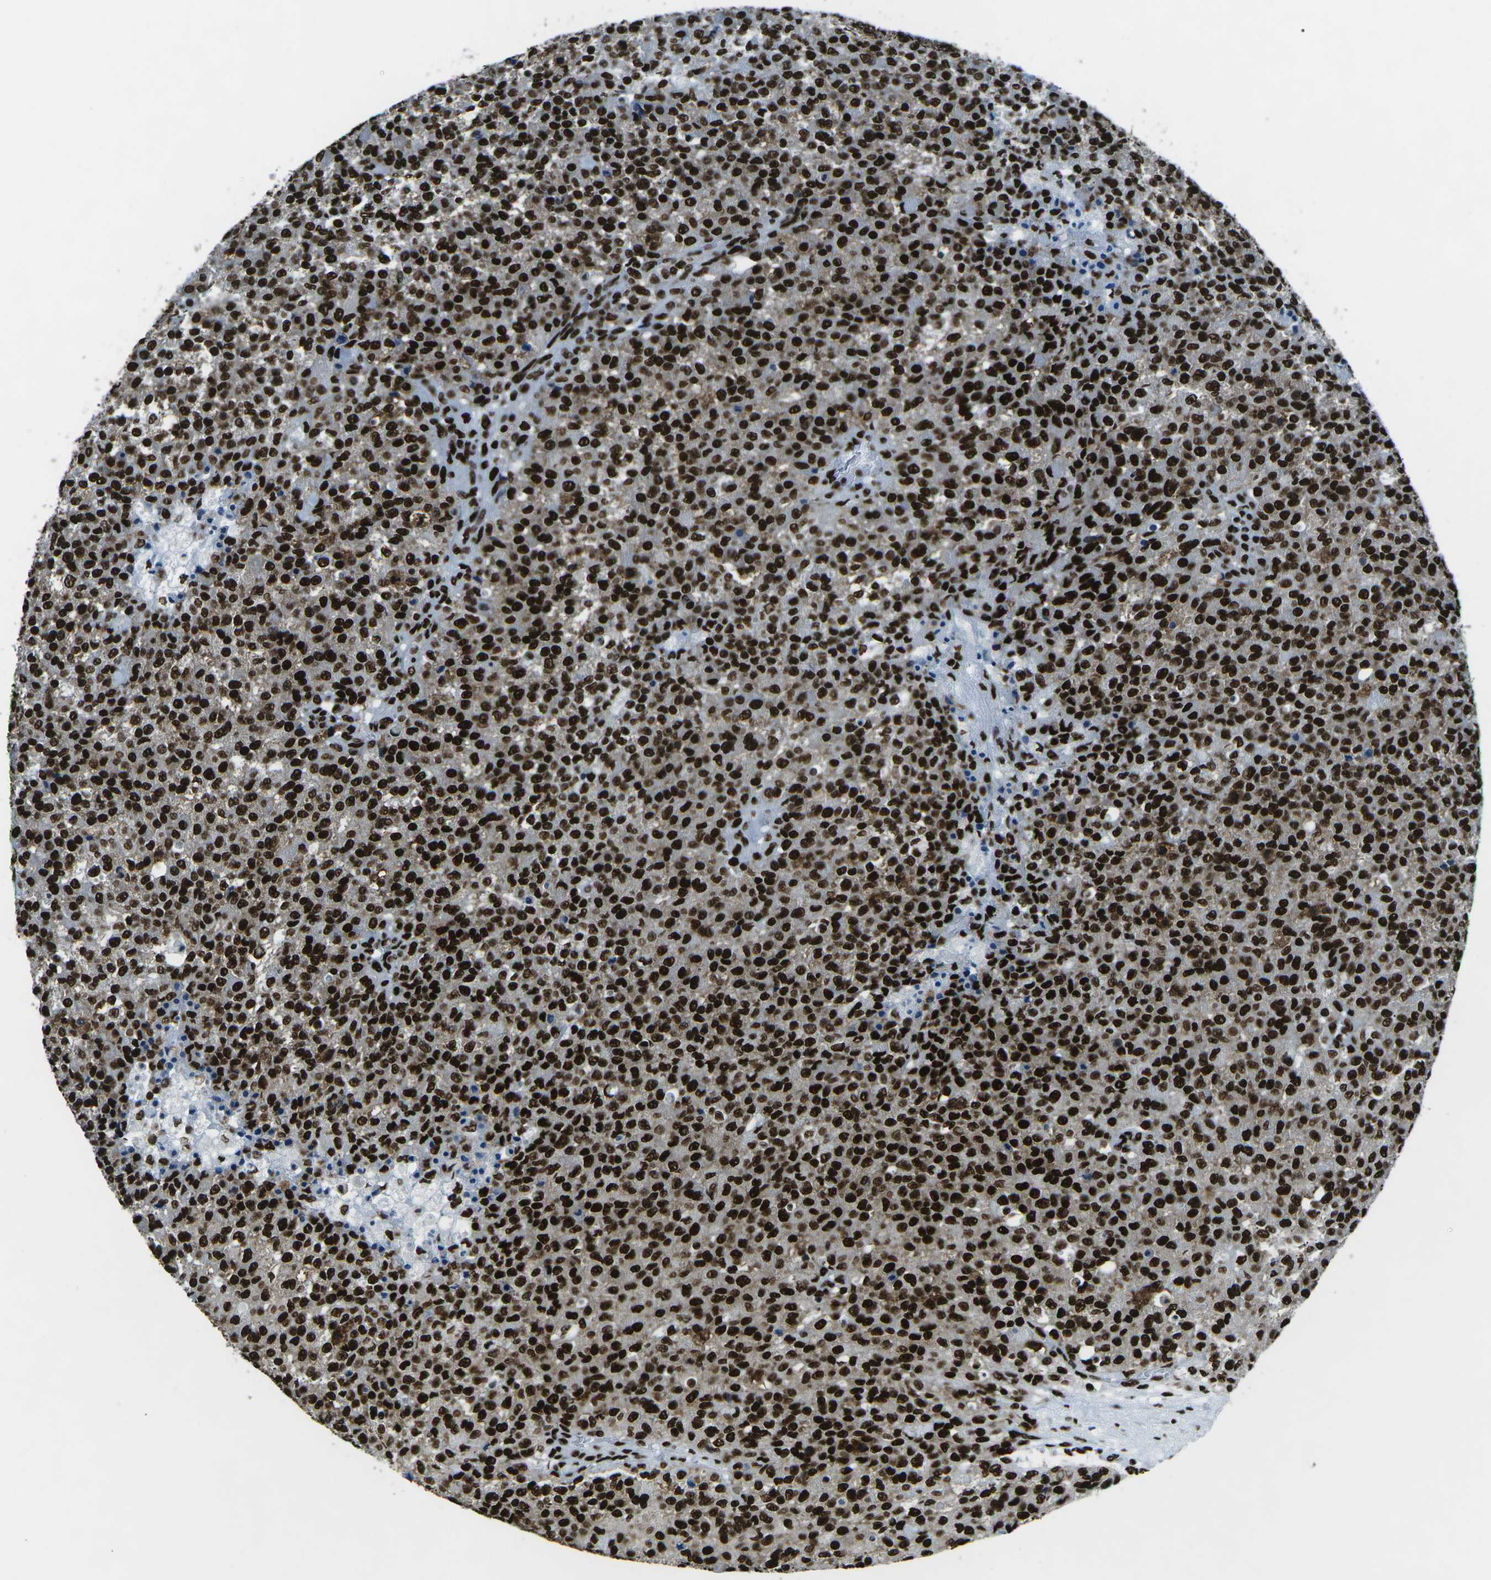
{"staining": {"intensity": "strong", "quantity": ">75%", "location": "nuclear"}, "tissue": "testis cancer", "cell_type": "Tumor cells", "image_type": "cancer", "snomed": [{"axis": "morphology", "description": "Seminoma, NOS"}, {"axis": "topography", "description": "Testis"}], "caption": "Tumor cells show high levels of strong nuclear positivity in approximately >75% of cells in human testis seminoma.", "gene": "HNRNPL", "patient": {"sex": "male", "age": 59}}